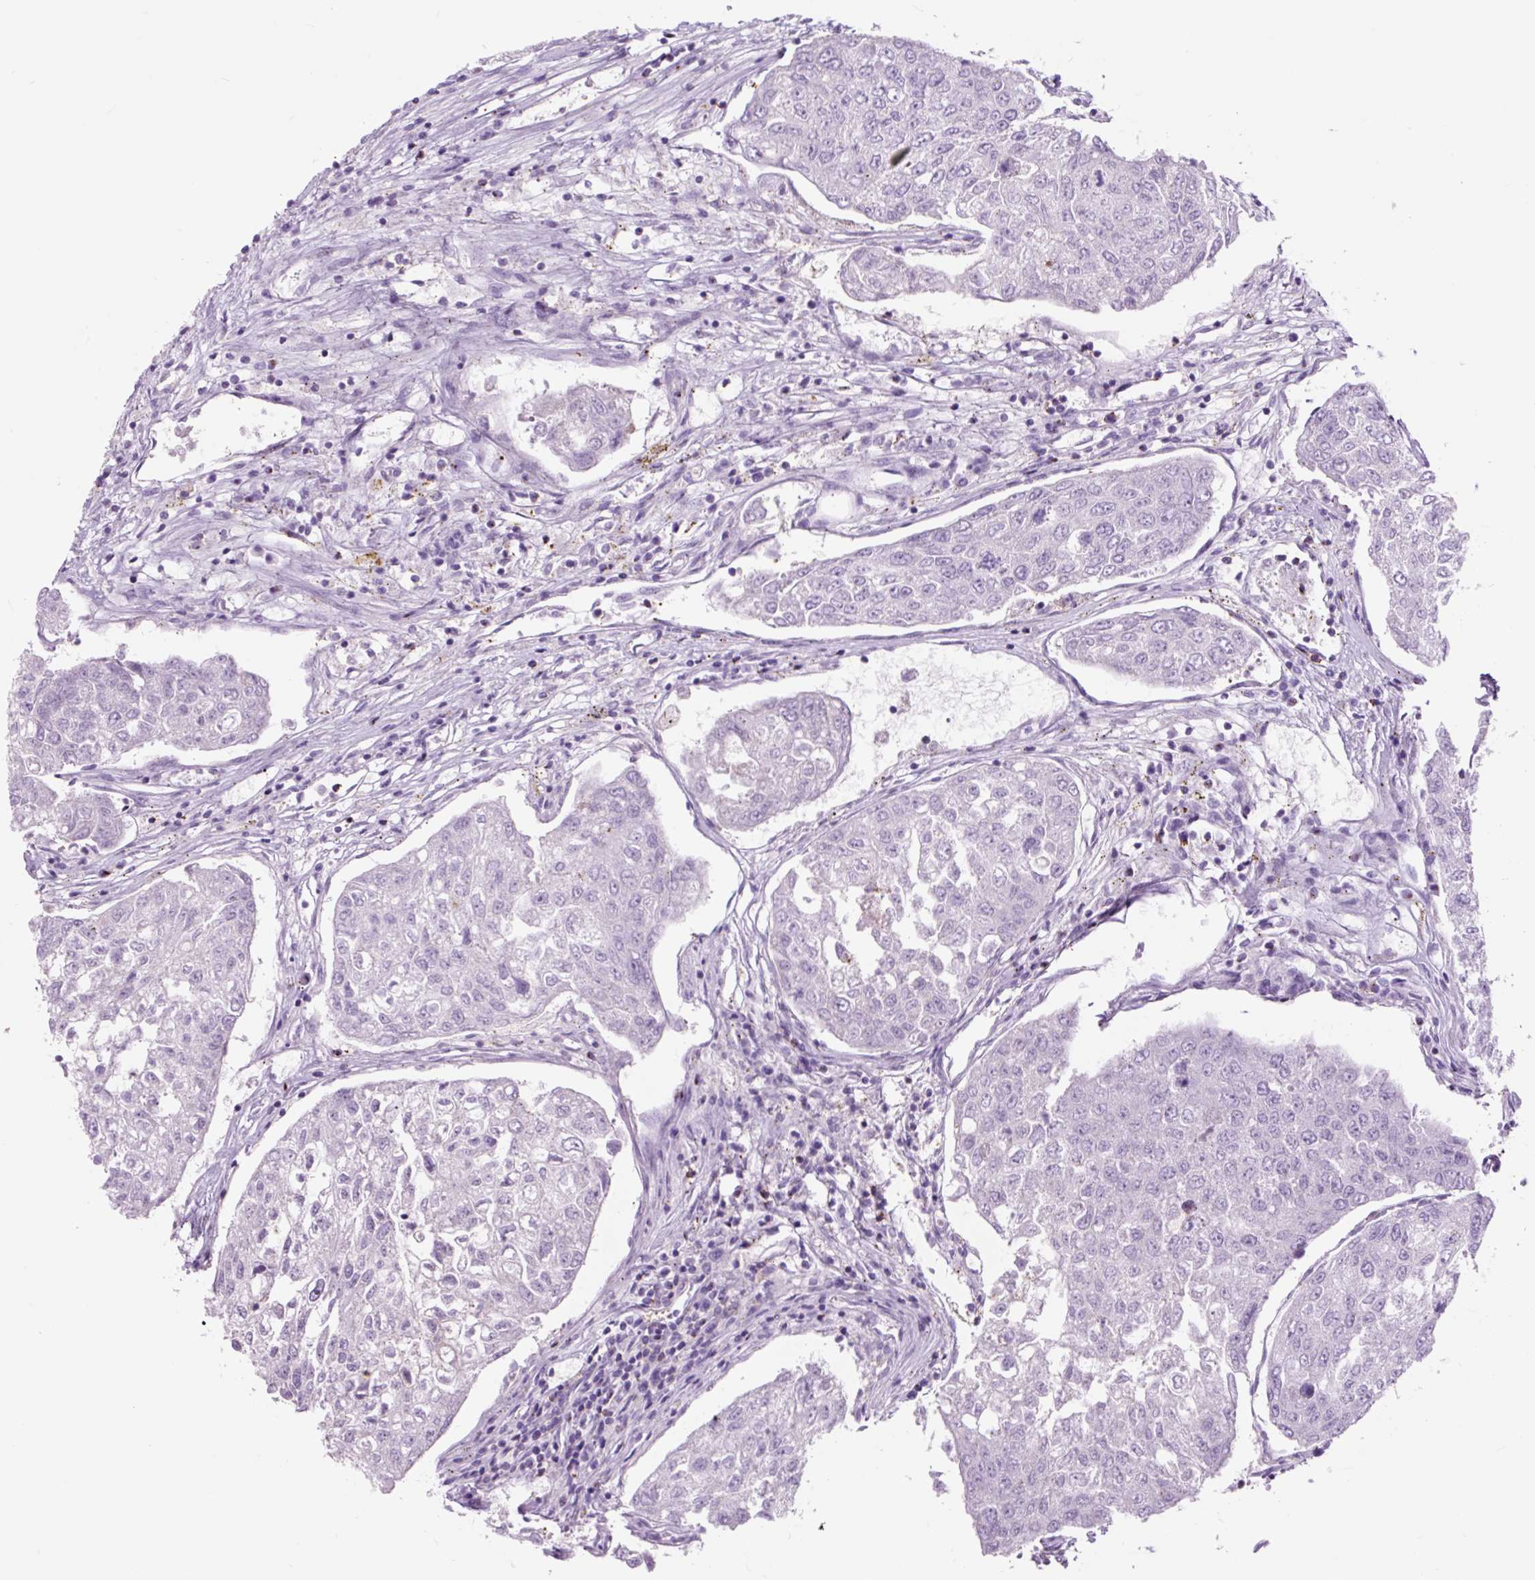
{"staining": {"intensity": "negative", "quantity": "none", "location": "none"}, "tissue": "urothelial cancer", "cell_type": "Tumor cells", "image_type": "cancer", "snomed": [{"axis": "morphology", "description": "Urothelial carcinoma, High grade"}, {"axis": "topography", "description": "Lymph node"}, {"axis": "topography", "description": "Urinary bladder"}], "caption": "The immunohistochemistry (IHC) image has no significant expression in tumor cells of urothelial cancer tissue.", "gene": "OR10A7", "patient": {"sex": "male", "age": 51}}